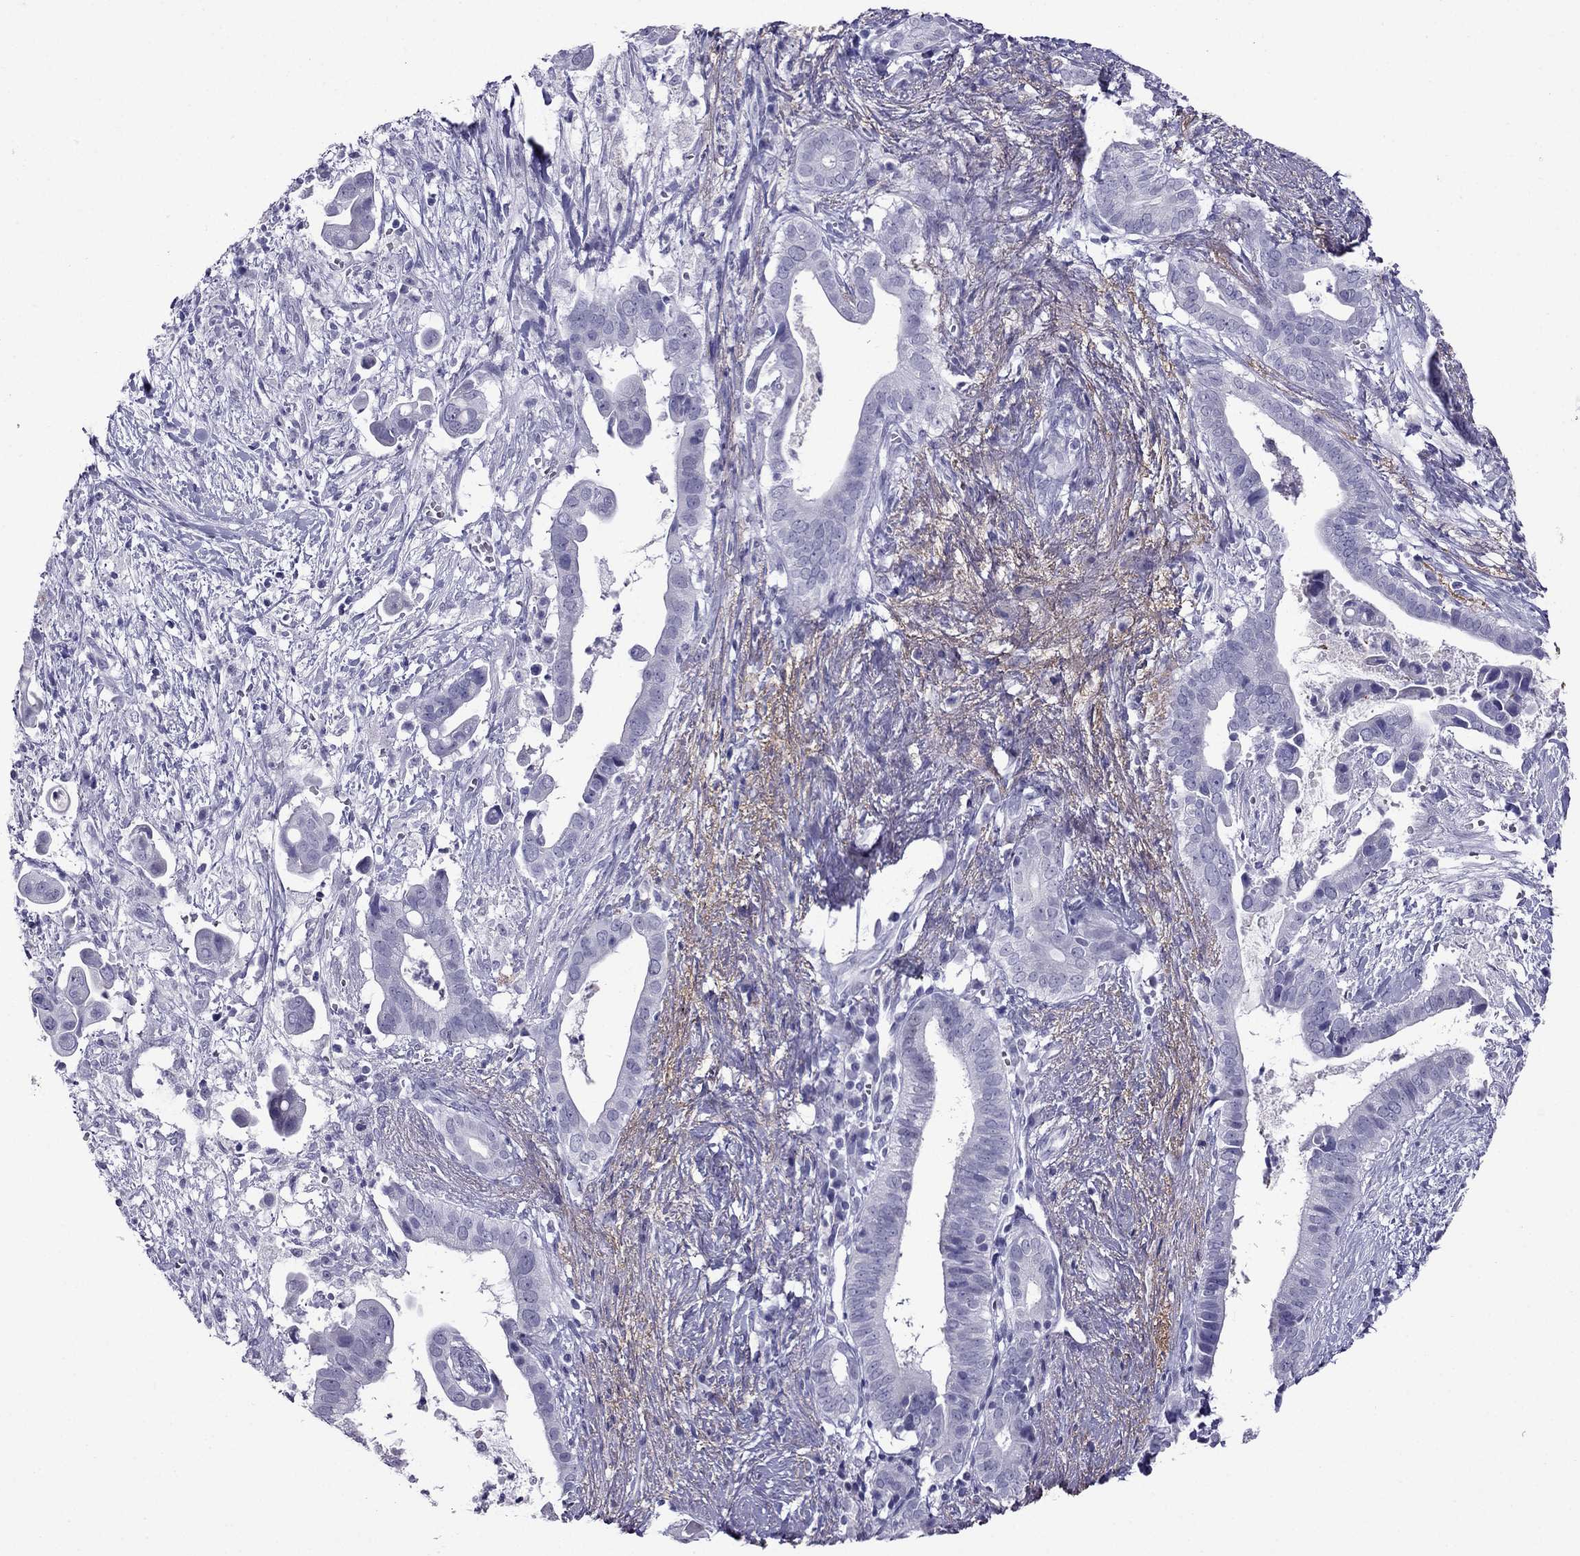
{"staining": {"intensity": "negative", "quantity": "none", "location": "none"}, "tissue": "pancreatic cancer", "cell_type": "Tumor cells", "image_type": "cancer", "snomed": [{"axis": "morphology", "description": "Adenocarcinoma, NOS"}, {"axis": "topography", "description": "Pancreas"}], "caption": "Human adenocarcinoma (pancreatic) stained for a protein using immunohistochemistry (IHC) exhibits no staining in tumor cells.", "gene": "MYLK3", "patient": {"sex": "male", "age": 61}}